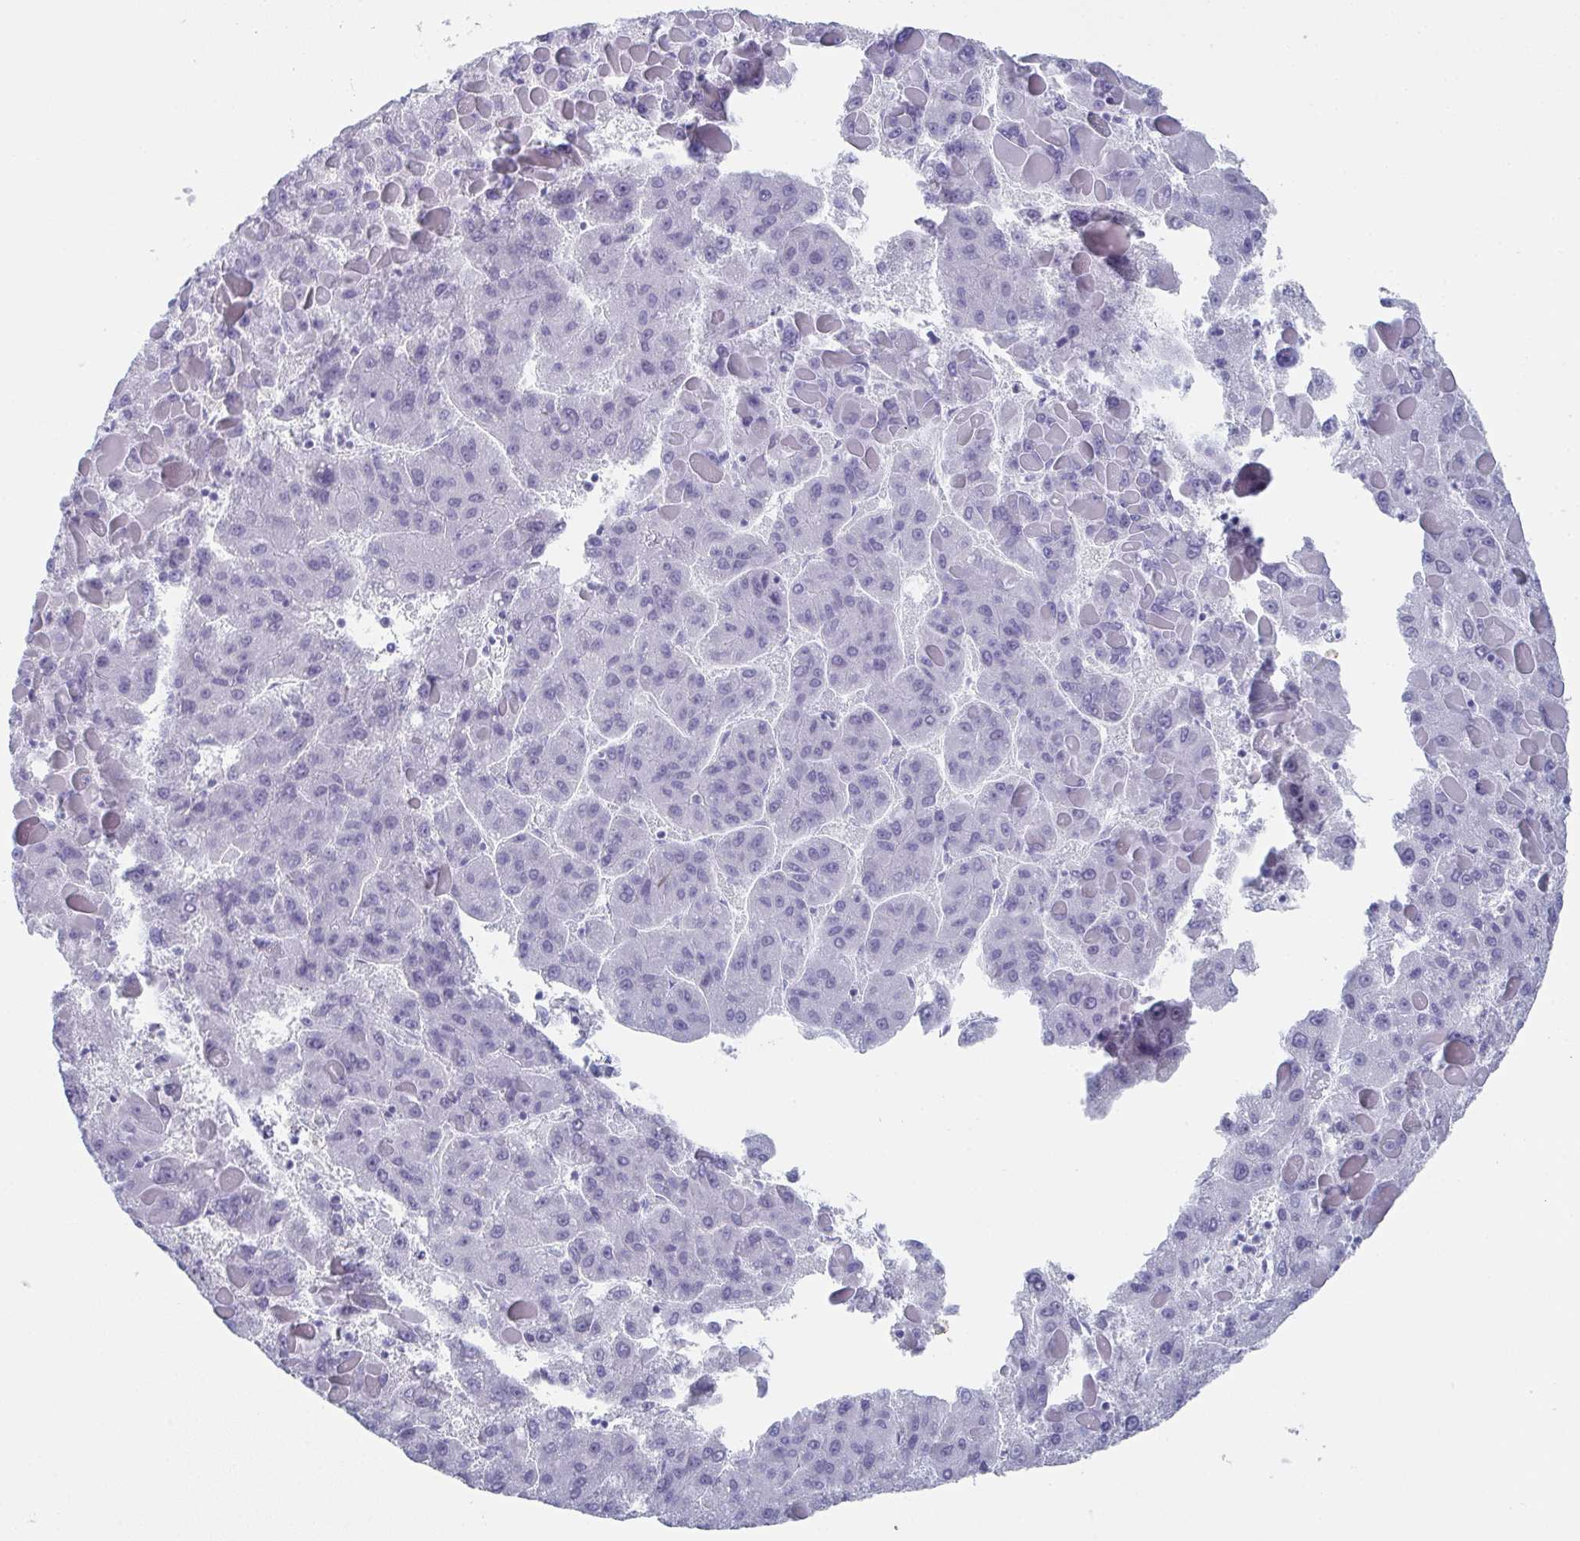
{"staining": {"intensity": "negative", "quantity": "none", "location": "none"}, "tissue": "liver cancer", "cell_type": "Tumor cells", "image_type": "cancer", "snomed": [{"axis": "morphology", "description": "Carcinoma, Hepatocellular, NOS"}, {"axis": "topography", "description": "Liver"}], "caption": "IHC of liver cancer (hepatocellular carcinoma) exhibits no staining in tumor cells.", "gene": "DYDC2", "patient": {"sex": "female", "age": 82}}